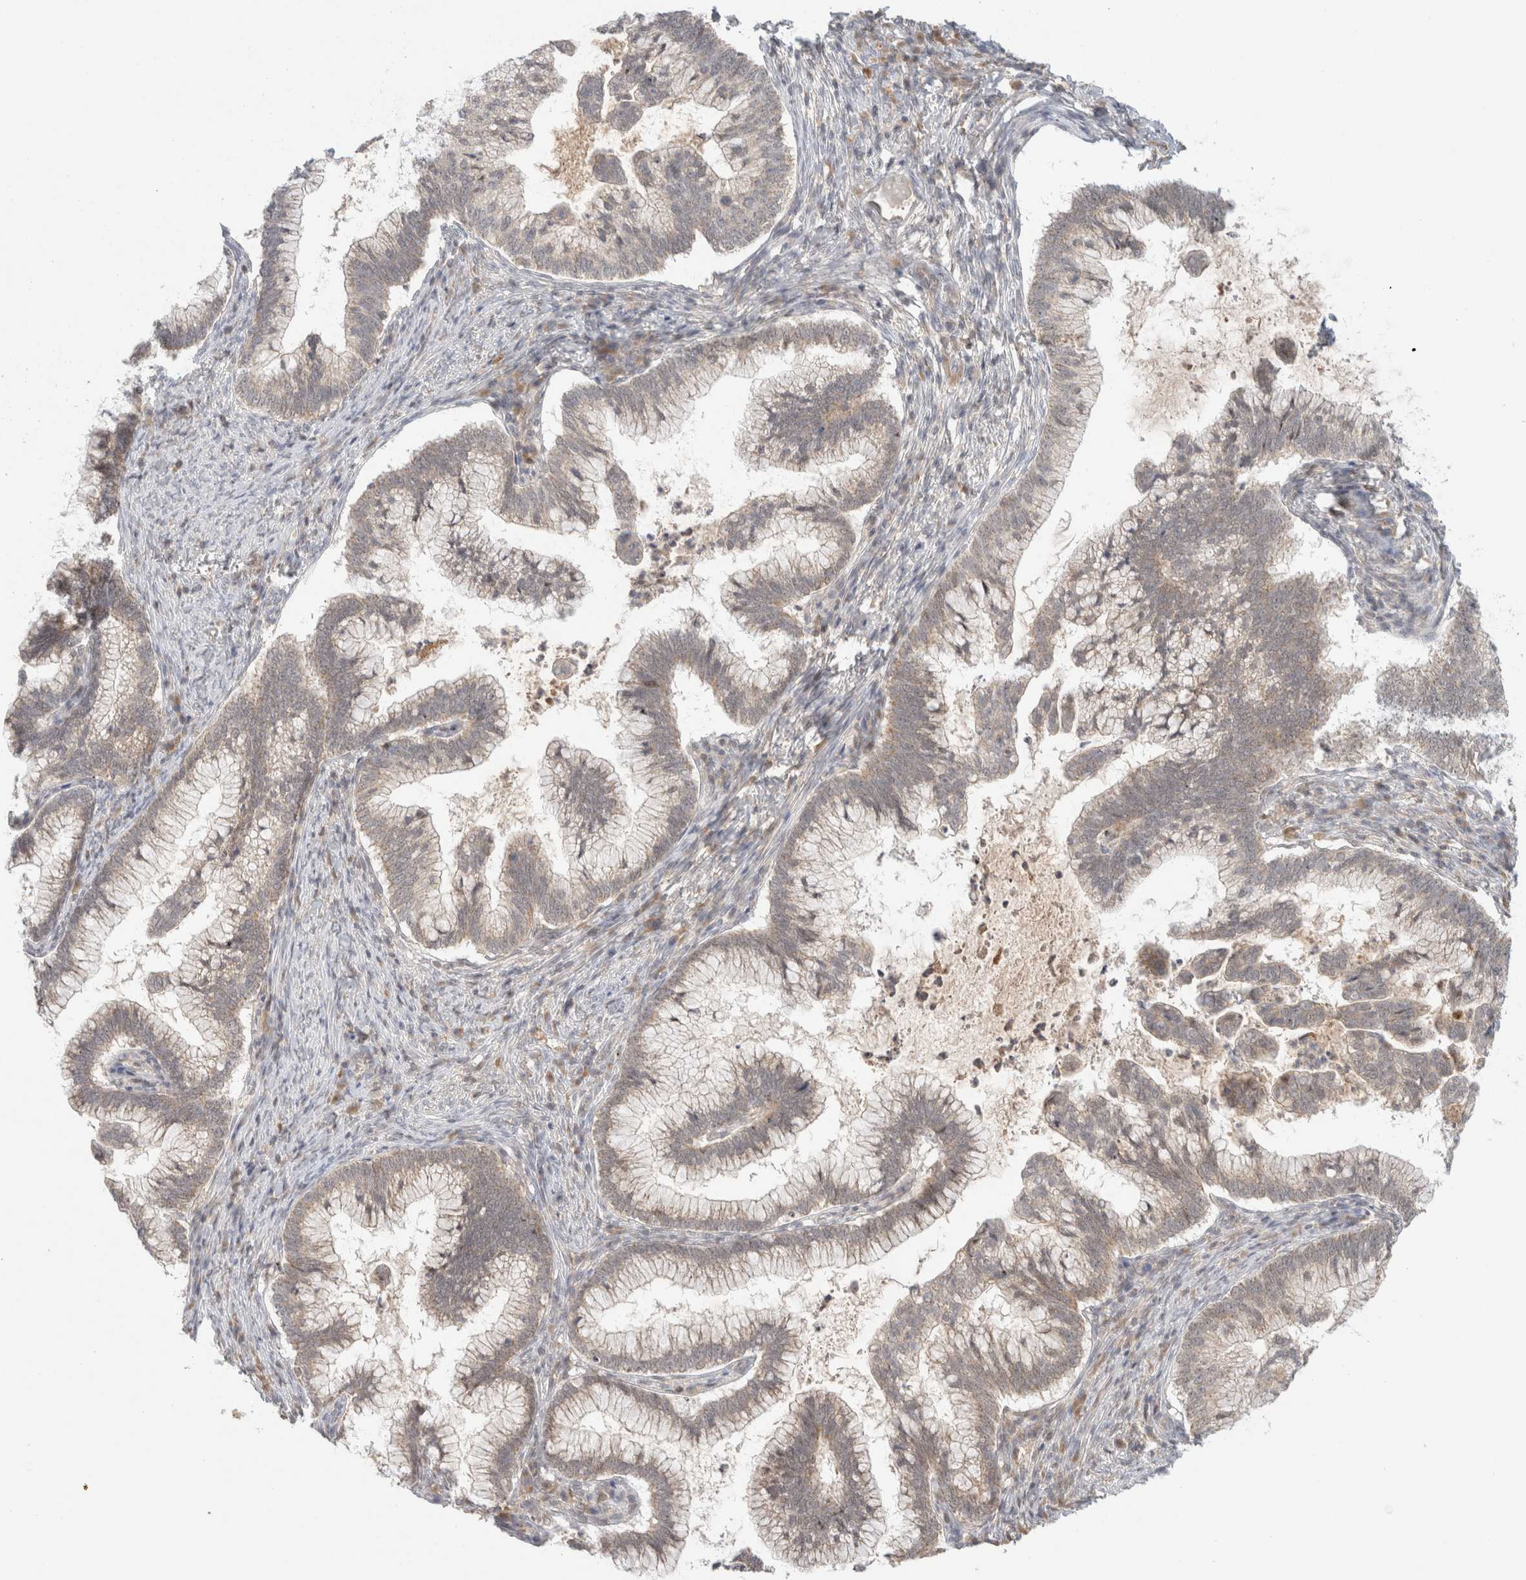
{"staining": {"intensity": "weak", "quantity": ">75%", "location": "cytoplasmic/membranous"}, "tissue": "cervical cancer", "cell_type": "Tumor cells", "image_type": "cancer", "snomed": [{"axis": "morphology", "description": "Adenocarcinoma, NOS"}, {"axis": "topography", "description": "Cervix"}], "caption": "DAB (3,3'-diaminobenzidine) immunohistochemical staining of human adenocarcinoma (cervical) exhibits weak cytoplasmic/membranous protein positivity in approximately >75% of tumor cells.", "gene": "MRM3", "patient": {"sex": "female", "age": 36}}